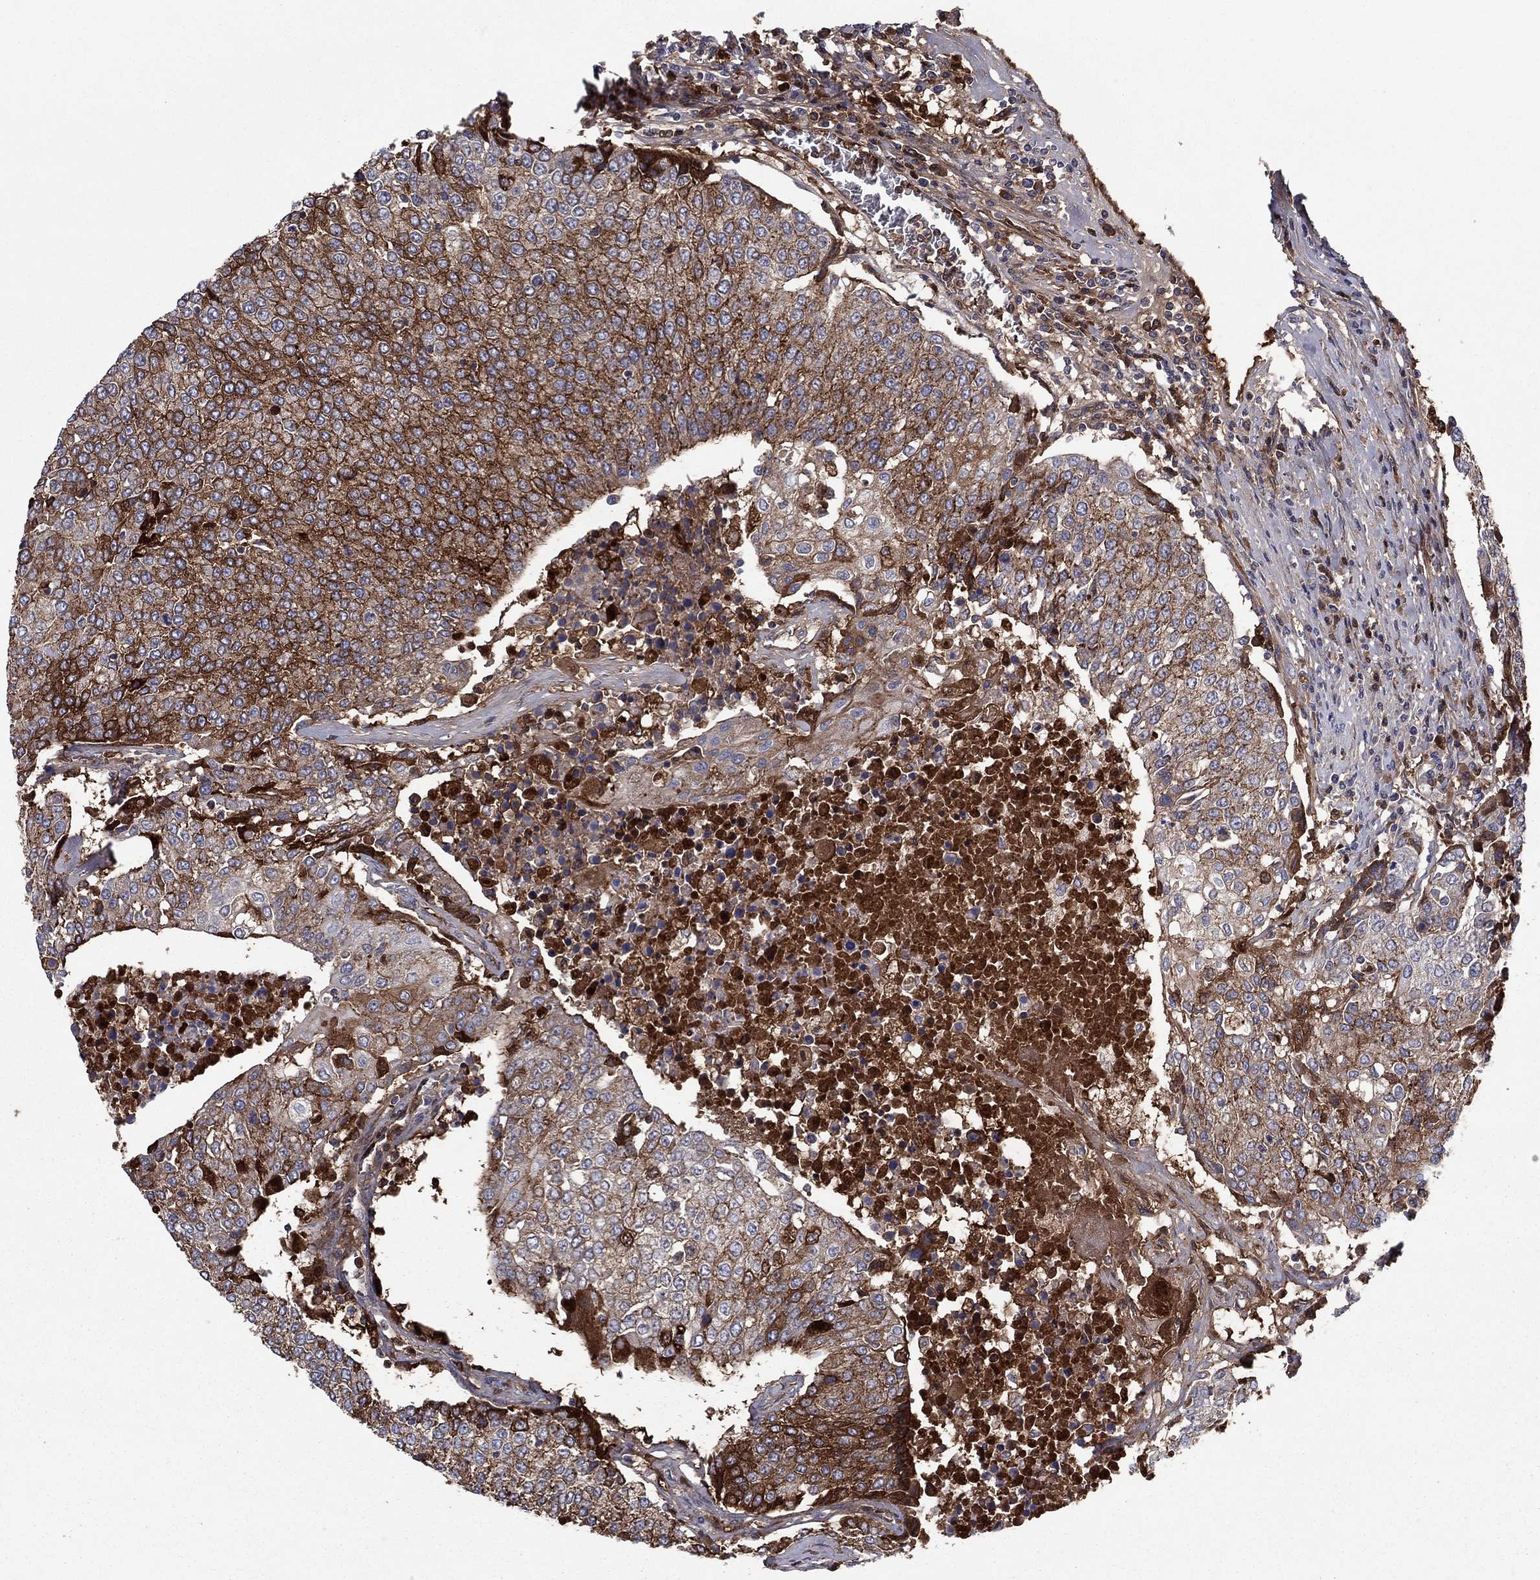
{"staining": {"intensity": "strong", "quantity": "25%-75%", "location": "cytoplasmic/membranous"}, "tissue": "urothelial cancer", "cell_type": "Tumor cells", "image_type": "cancer", "snomed": [{"axis": "morphology", "description": "Urothelial carcinoma, High grade"}, {"axis": "topography", "description": "Urinary bladder"}], "caption": "Protein expression analysis of human urothelial cancer reveals strong cytoplasmic/membranous staining in about 25%-75% of tumor cells.", "gene": "HPX", "patient": {"sex": "female", "age": 85}}